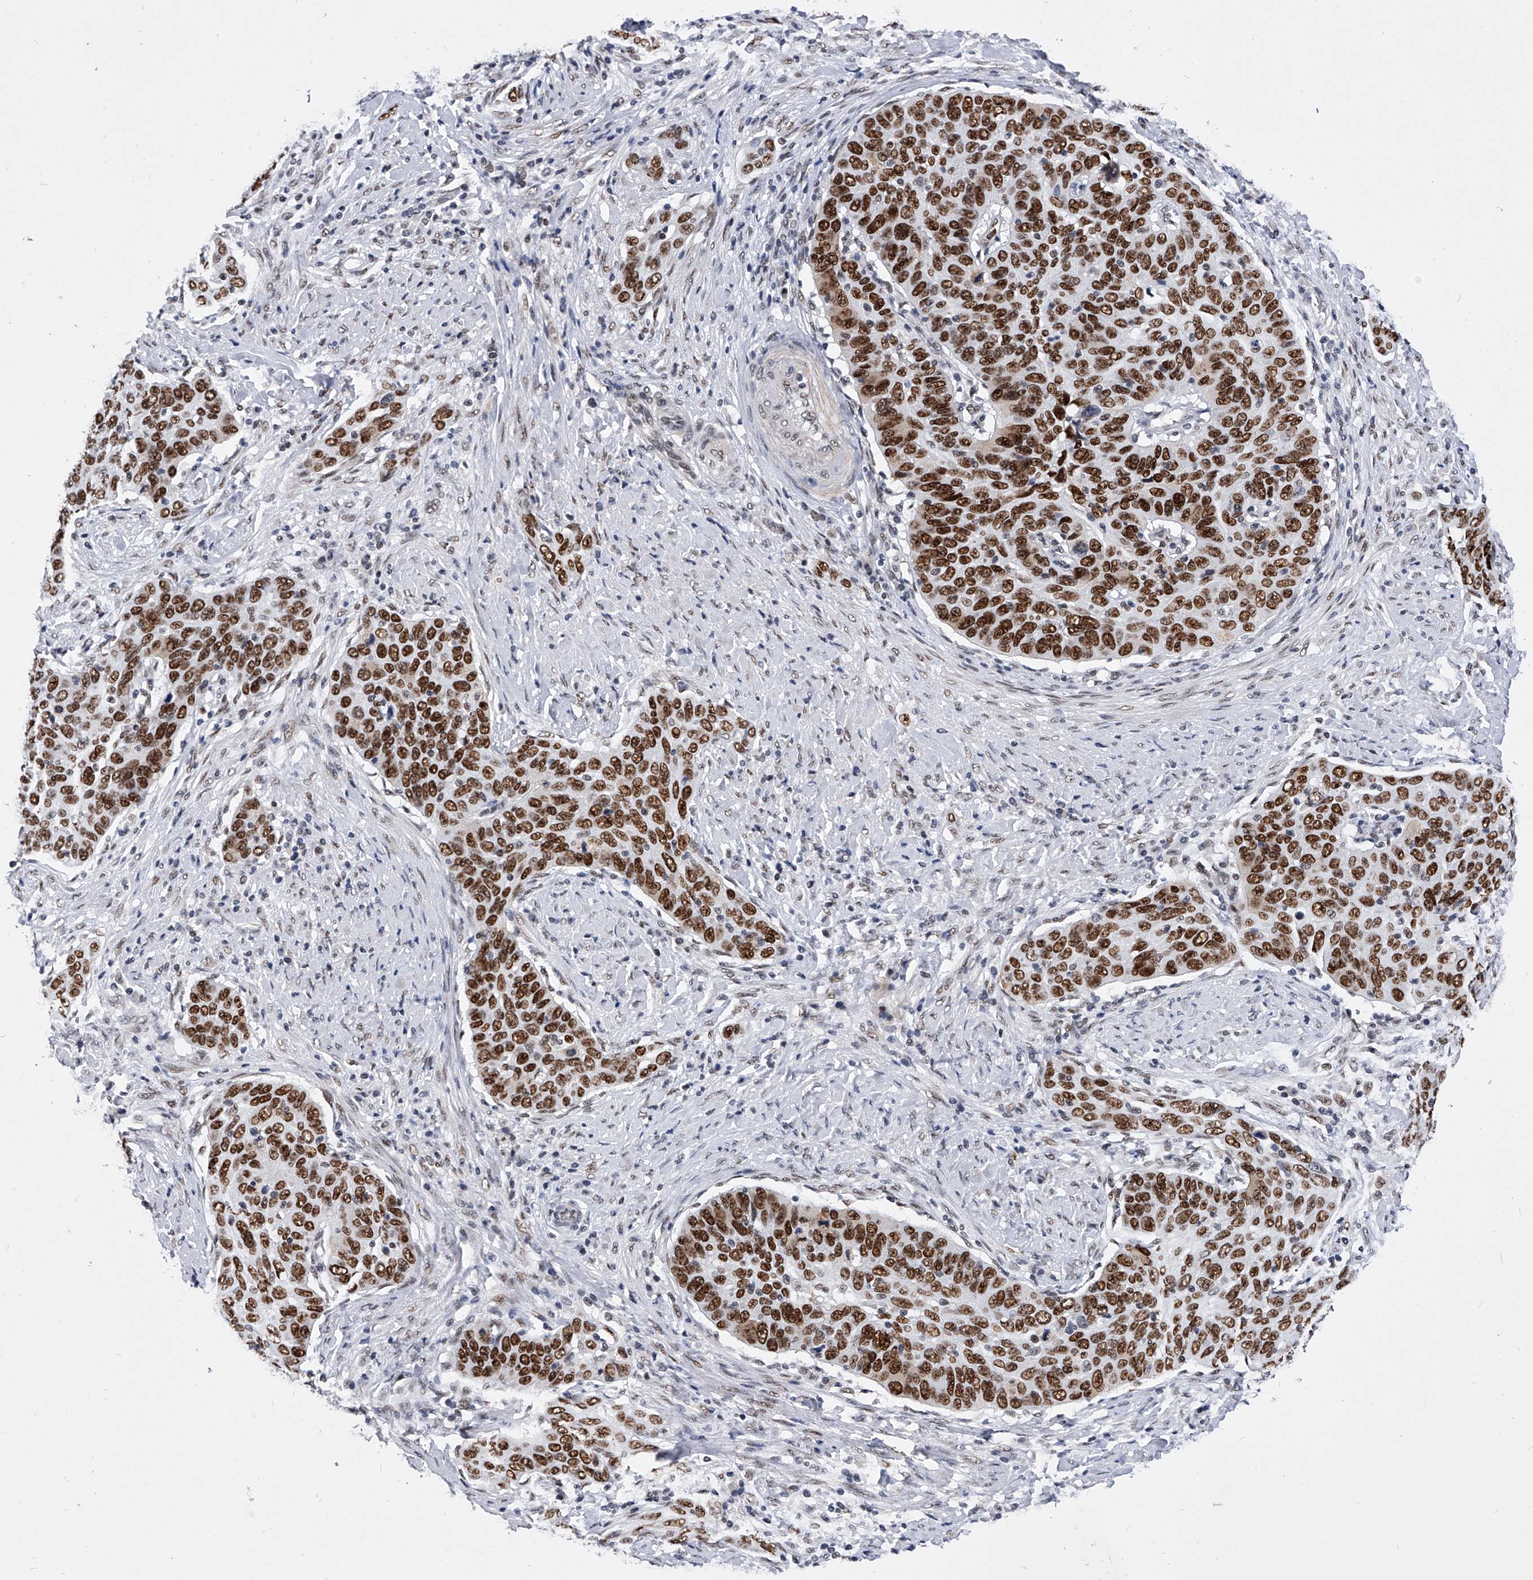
{"staining": {"intensity": "strong", "quantity": ">75%", "location": "nuclear"}, "tissue": "cervical cancer", "cell_type": "Tumor cells", "image_type": "cancer", "snomed": [{"axis": "morphology", "description": "Squamous cell carcinoma, NOS"}, {"axis": "topography", "description": "Cervix"}], "caption": "IHC histopathology image of neoplastic tissue: cervical cancer stained using immunohistochemistry exhibits high levels of strong protein expression localized specifically in the nuclear of tumor cells, appearing as a nuclear brown color.", "gene": "TESK2", "patient": {"sex": "female", "age": 60}}